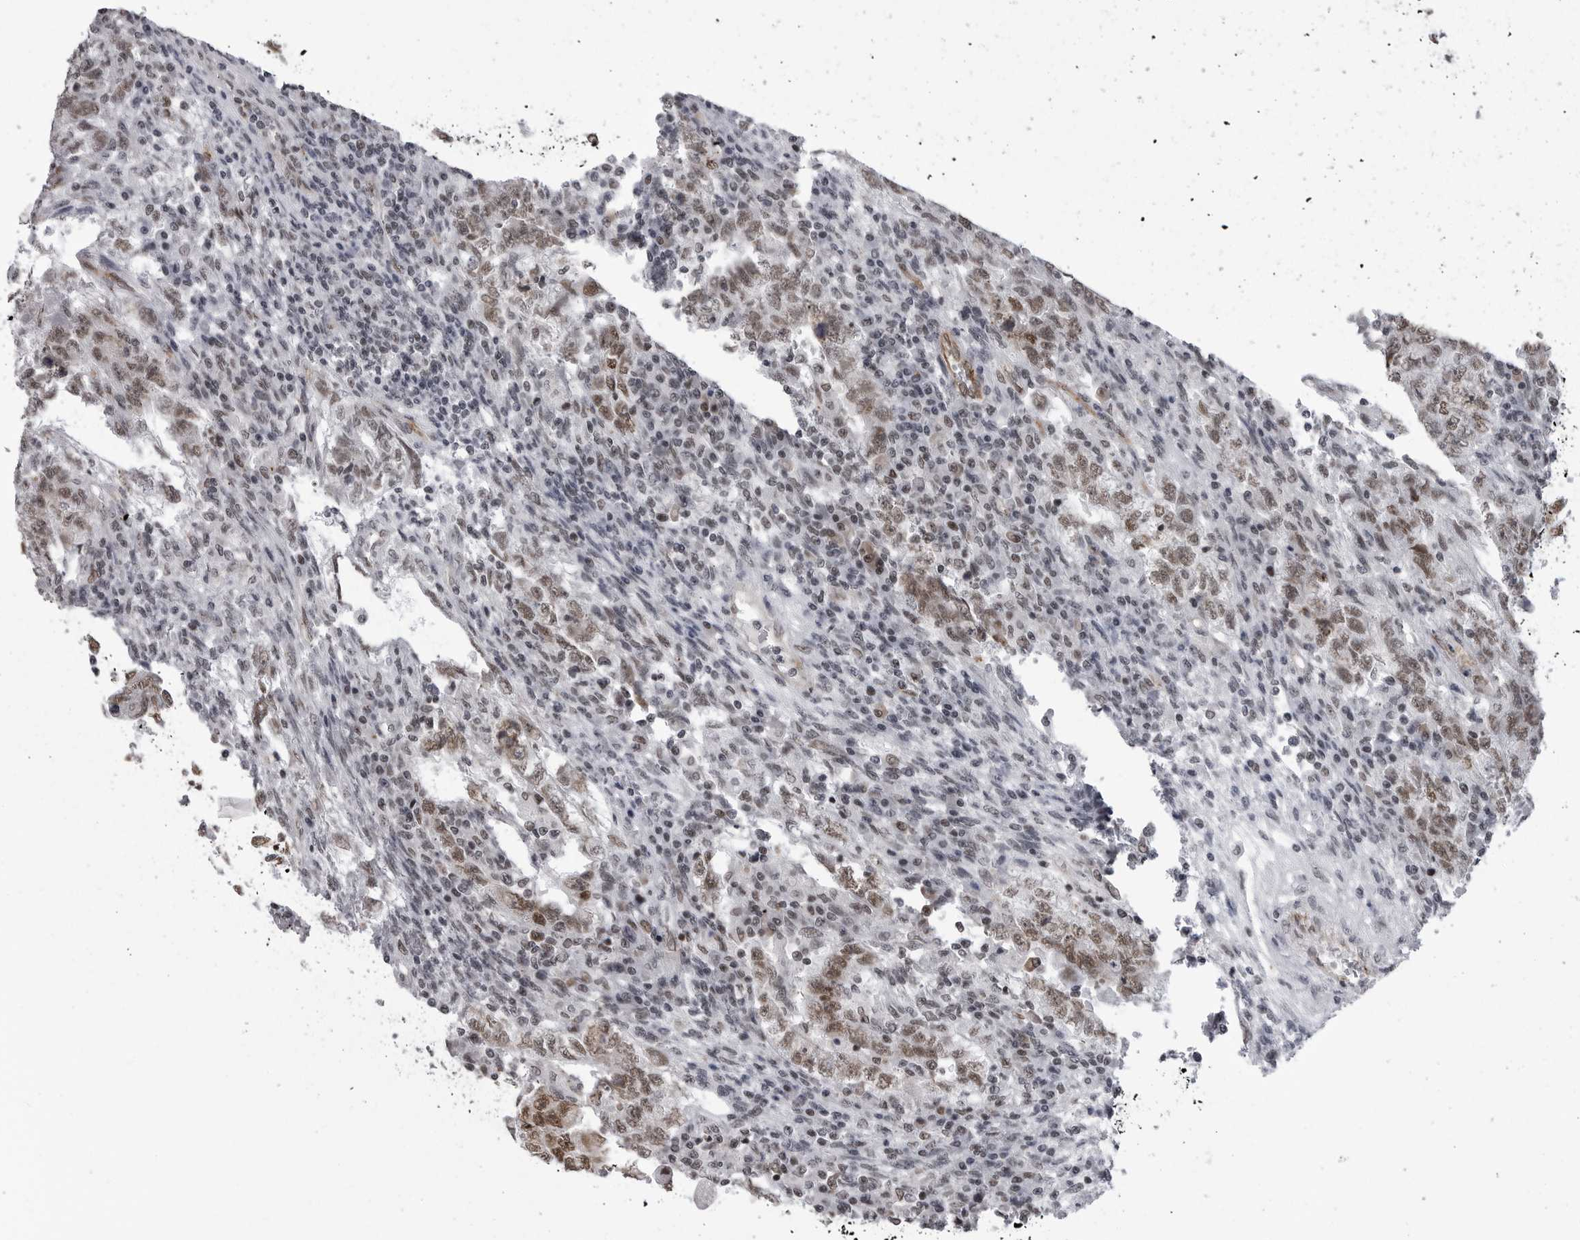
{"staining": {"intensity": "strong", "quantity": ">75%", "location": "nuclear"}, "tissue": "testis cancer", "cell_type": "Tumor cells", "image_type": "cancer", "snomed": [{"axis": "morphology", "description": "Carcinoma, Embryonal, NOS"}, {"axis": "topography", "description": "Testis"}], "caption": "There is high levels of strong nuclear positivity in tumor cells of testis cancer (embryonal carcinoma), as demonstrated by immunohistochemical staining (brown color).", "gene": "RNF26", "patient": {"sex": "male", "age": 36}}